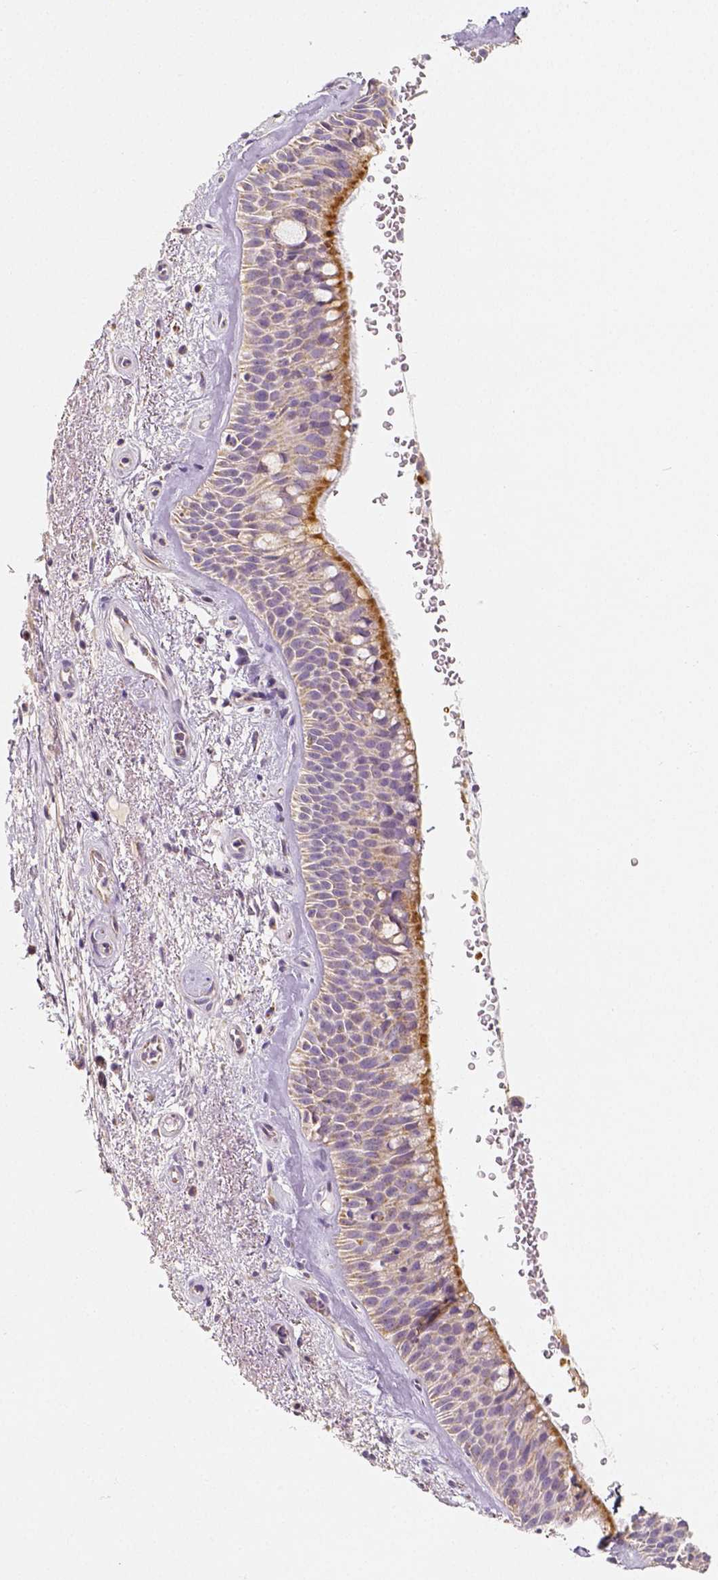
{"staining": {"intensity": "moderate", "quantity": "<25%", "location": "cytoplasmic/membranous"}, "tissue": "bronchus", "cell_type": "Respiratory epithelial cells", "image_type": "normal", "snomed": [{"axis": "morphology", "description": "Normal tissue, NOS"}, {"axis": "topography", "description": "Bronchus"}], "caption": "Immunohistochemistry (IHC) of normal human bronchus displays low levels of moderate cytoplasmic/membranous expression in about <25% of respiratory epithelial cells. The protein of interest is shown in brown color, while the nuclei are stained blue.", "gene": "PGAM5", "patient": {"sex": "male", "age": 48}}